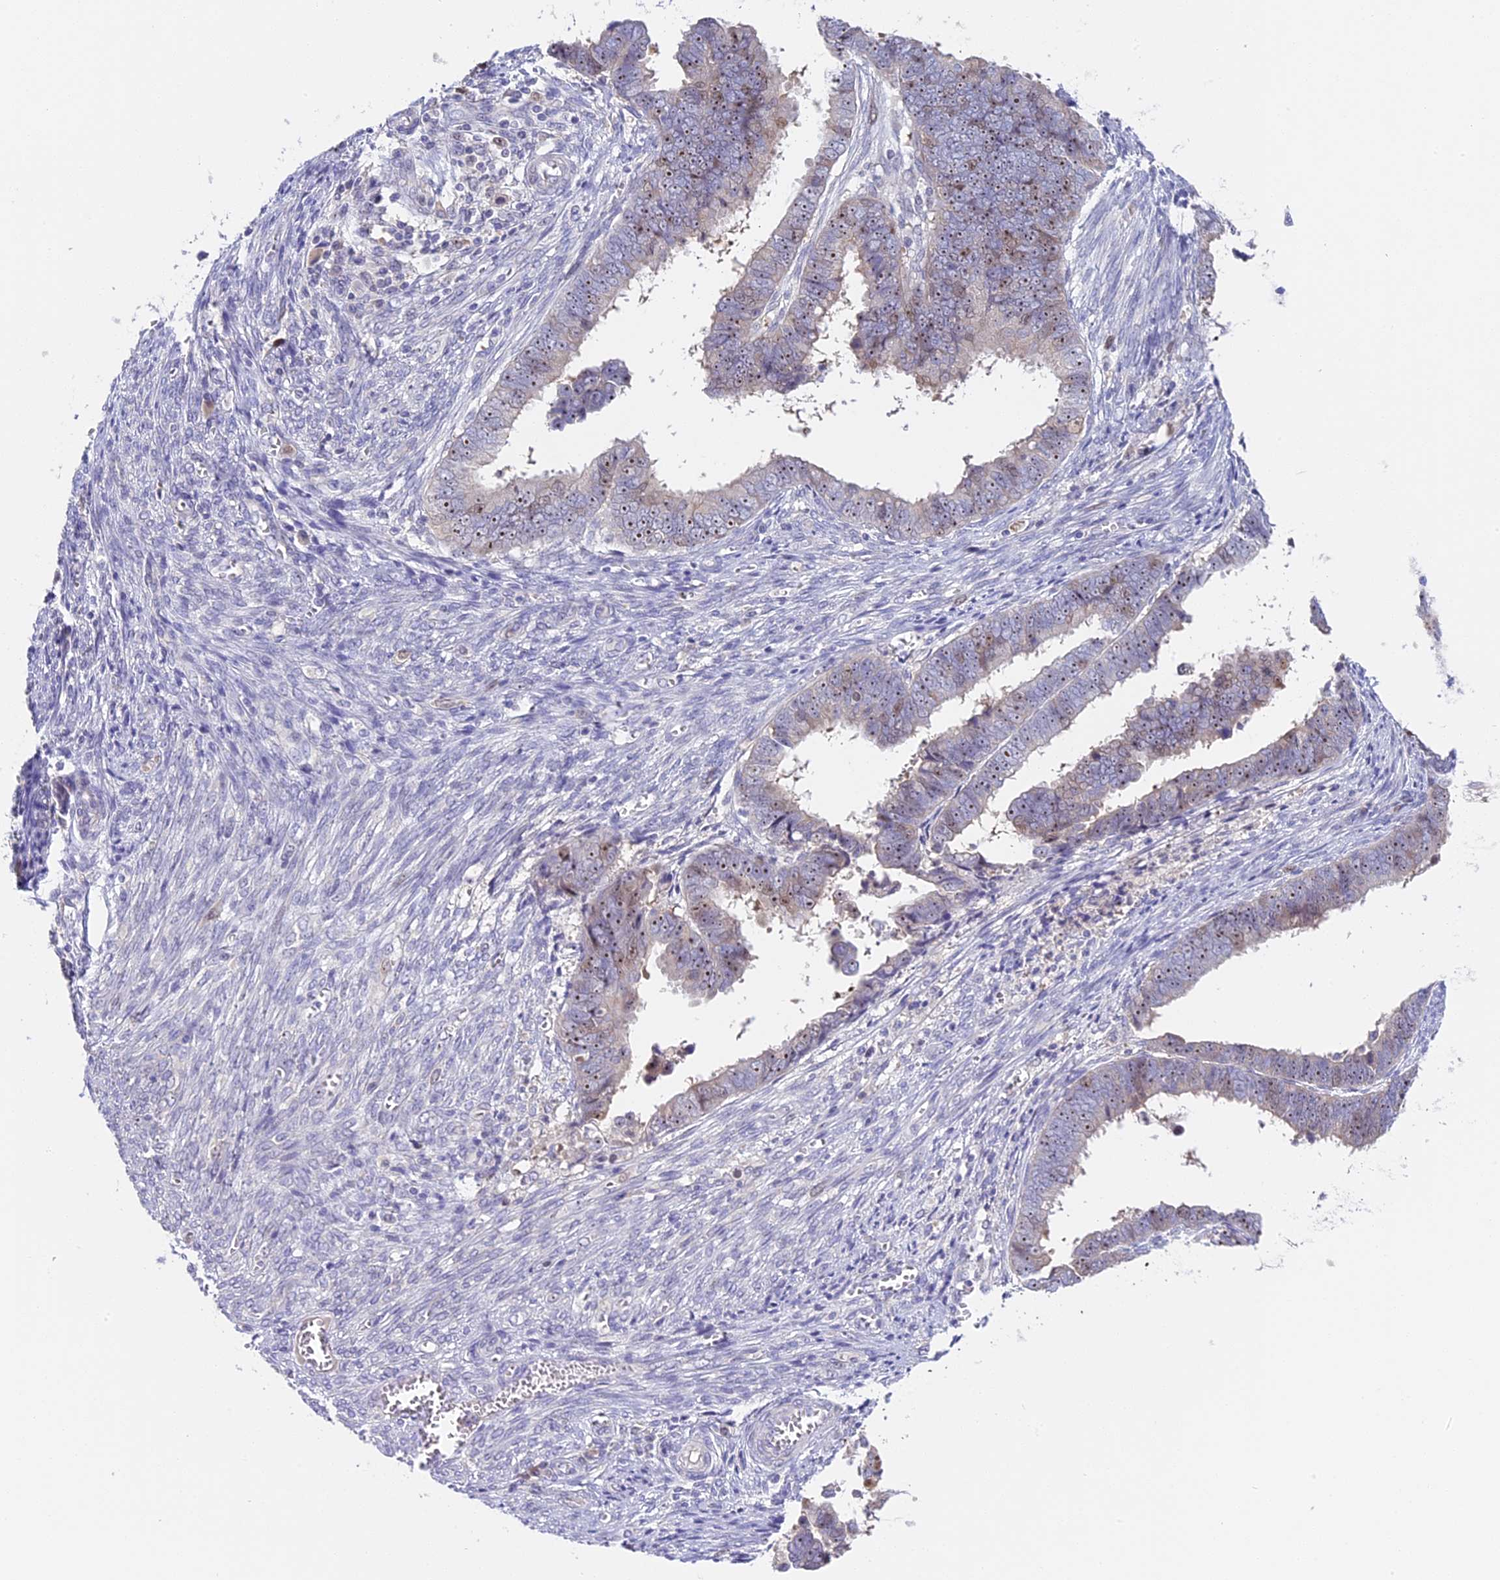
{"staining": {"intensity": "moderate", "quantity": ">75%", "location": "nuclear"}, "tissue": "endometrial cancer", "cell_type": "Tumor cells", "image_type": "cancer", "snomed": [{"axis": "morphology", "description": "Adenocarcinoma, NOS"}, {"axis": "topography", "description": "Endometrium"}], "caption": "Approximately >75% of tumor cells in human endometrial cancer (adenocarcinoma) show moderate nuclear protein staining as visualized by brown immunohistochemical staining.", "gene": "RAD51", "patient": {"sex": "female", "age": 75}}